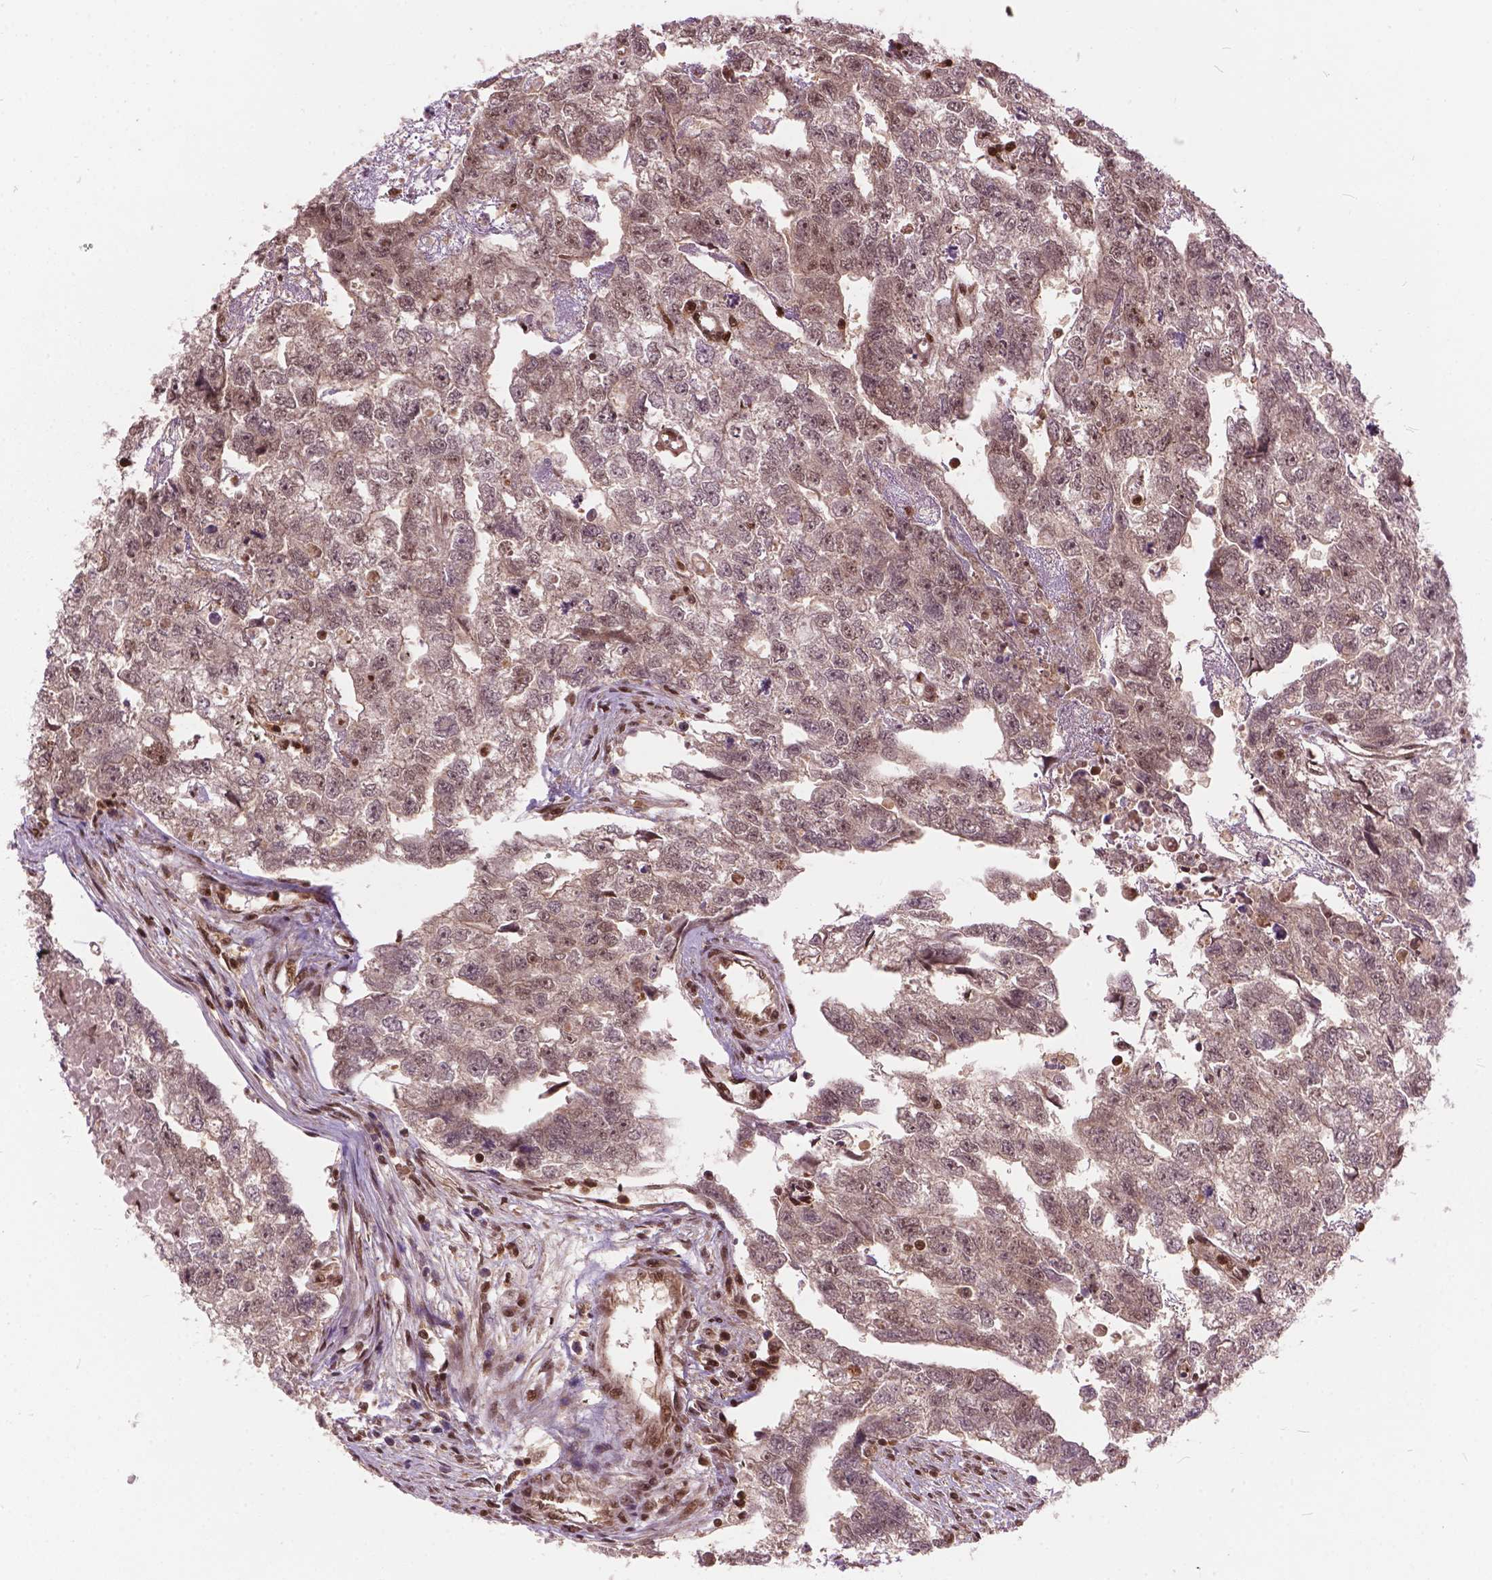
{"staining": {"intensity": "weak", "quantity": ">75%", "location": "nuclear"}, "tissue": "testis cancer", "cell_type": "Tumor cells", "image_type": "cancer", "snomed": [{"axis": "morphology", "description": "Carcinoma, Embryonal, NOS"}, {"axis": "morphology", "description": "Teratoma, malignant, NOS"}, {"axis": "topography", "description": "Testis"}], "caption": "Immunohistochemical staining of human testis cancer exhibits low levels of weak nuclear positivity in about >75% of tumor cells.", "gene": "ANP32B", "patient": {"sex": "male", "age": 44}}